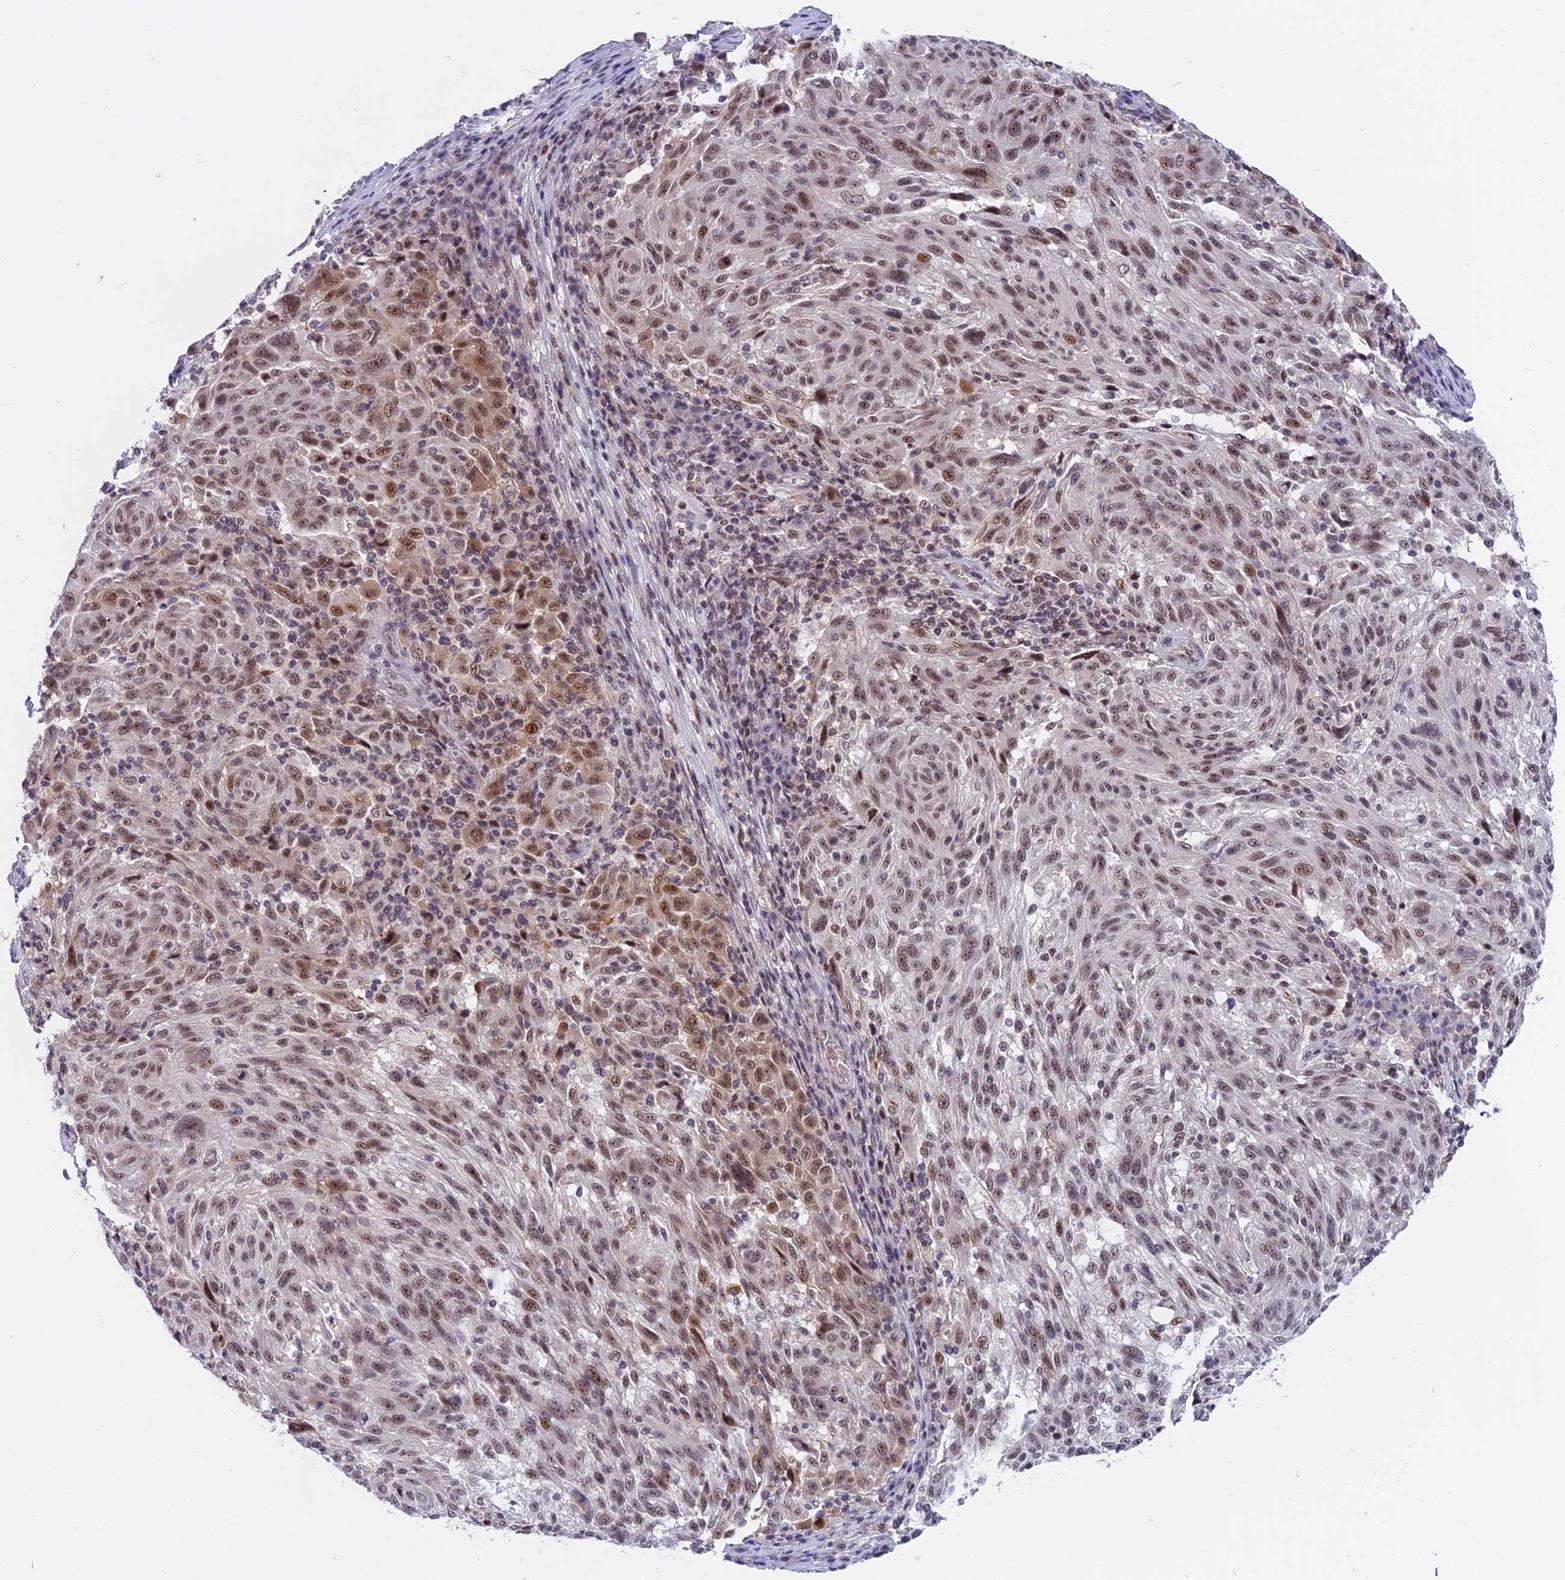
{"staining": {"intensity": "moderate", "quantity": ">75%", "location": "nuclear"}, "tissue": "melanoma", "cell_type": "Tumor cells", "image_type": "cancer", "snomed": [{"axis": "morphology", "description": "Malignant melanoma, NOS"}, {"axis": "topography", "description": "Skin"}], "caption": "Malignant melanoma tissue reveals moderate nuclear expression in about >75% of tumor cells, visualized by immunohistochemistry.", "gene": "TADA3", "patient": {"sex": "male", "age": 53}}